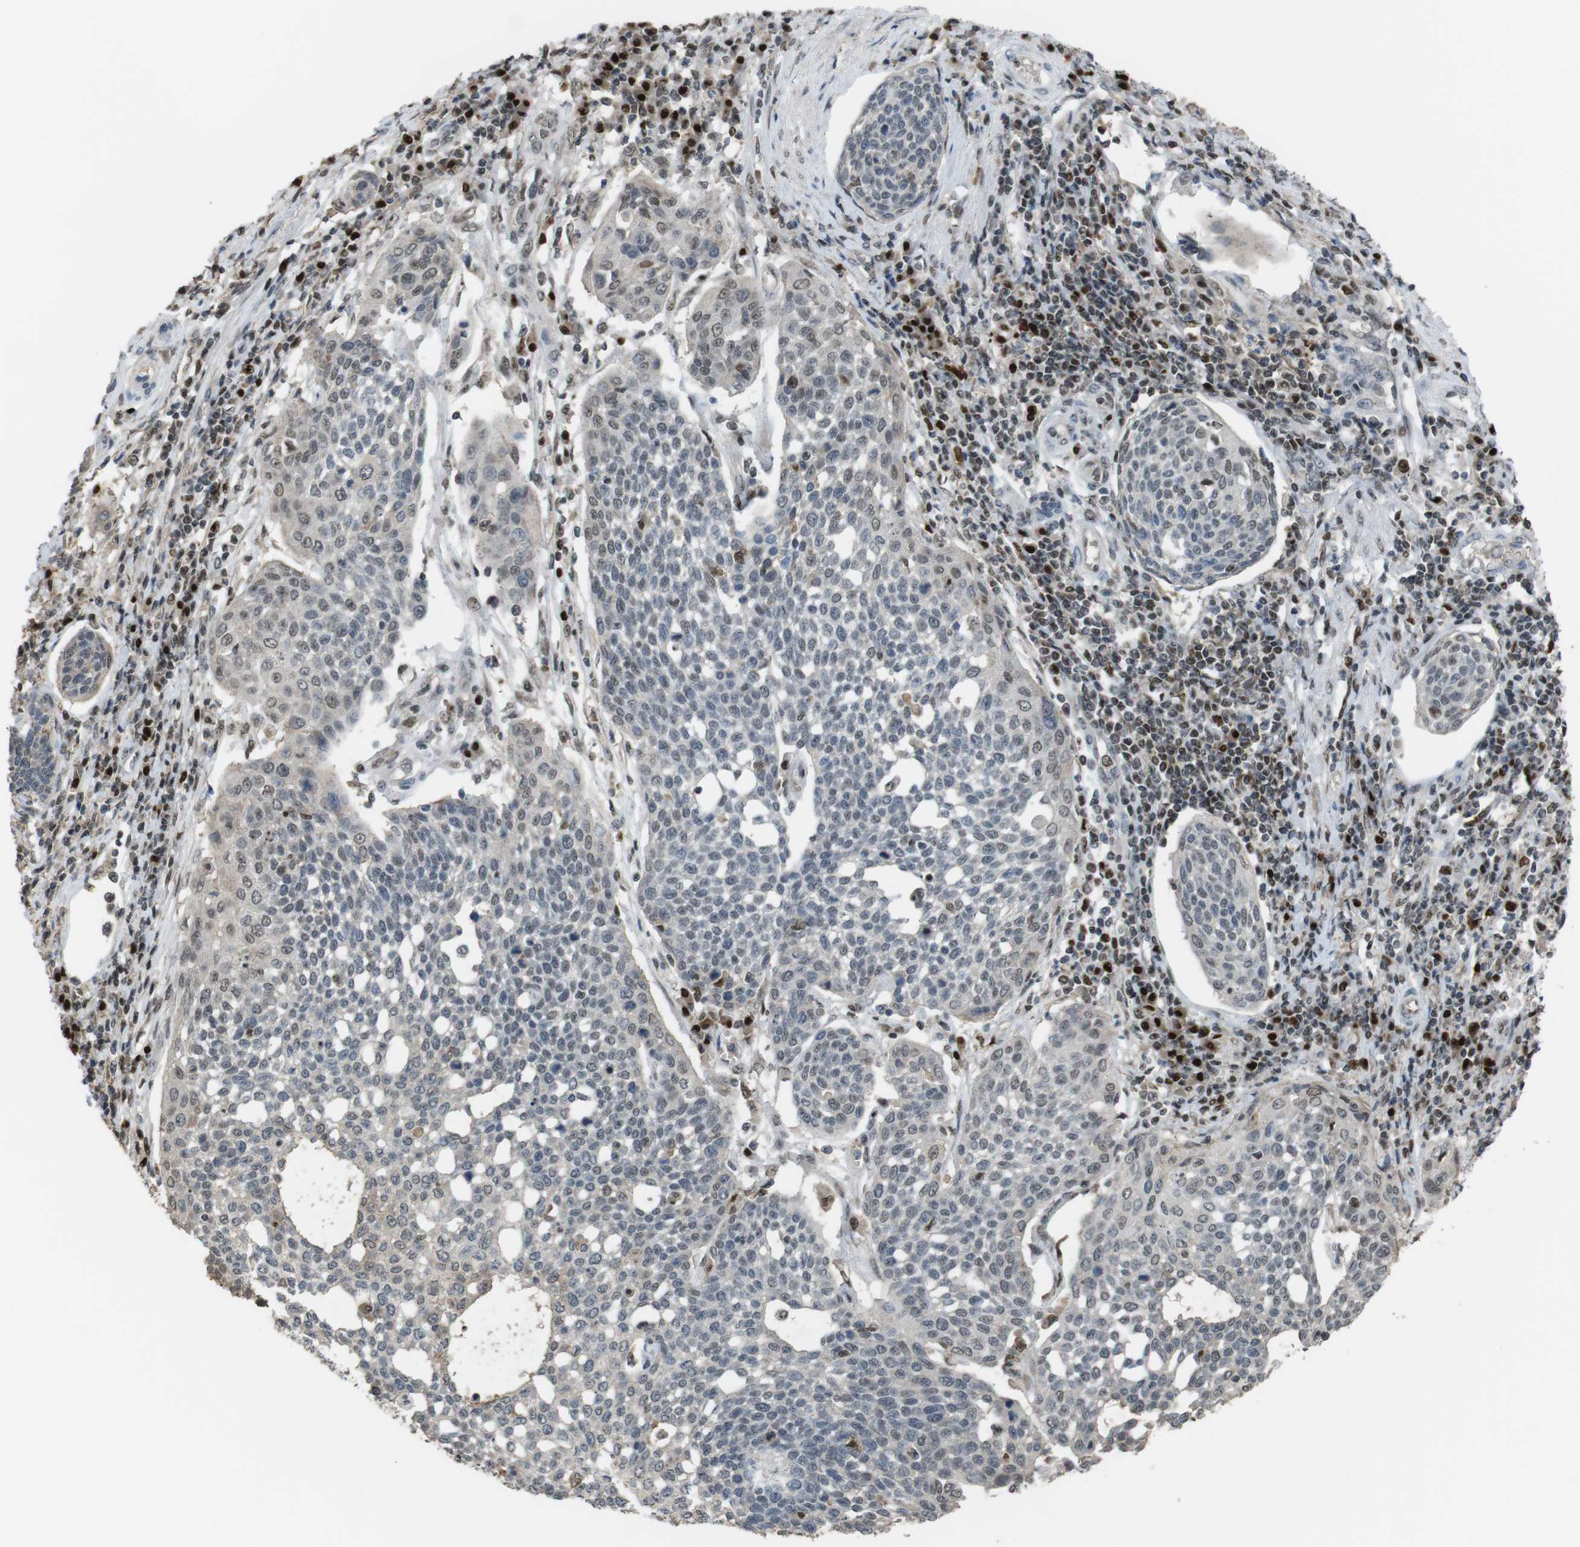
{"staining": {"intensity": "negative", "quantity": "none", "location": "none"}, "tissue": "cervical cancer", "cell_type": "Tumor cells", "image_type": "cancer", "snomed": [{"axis": "morphology", "description": "Squamous cell carcinoma, NOS"}, {"axis": "topography", "description": "Cervix"}], "caption": "A histopathology image of squamous cell carcinoma (cervical) stained for a protein displays no brown staining in tumor cells.", "gene": "SUB1", "patient": {"sex": "female", "age": 34}}